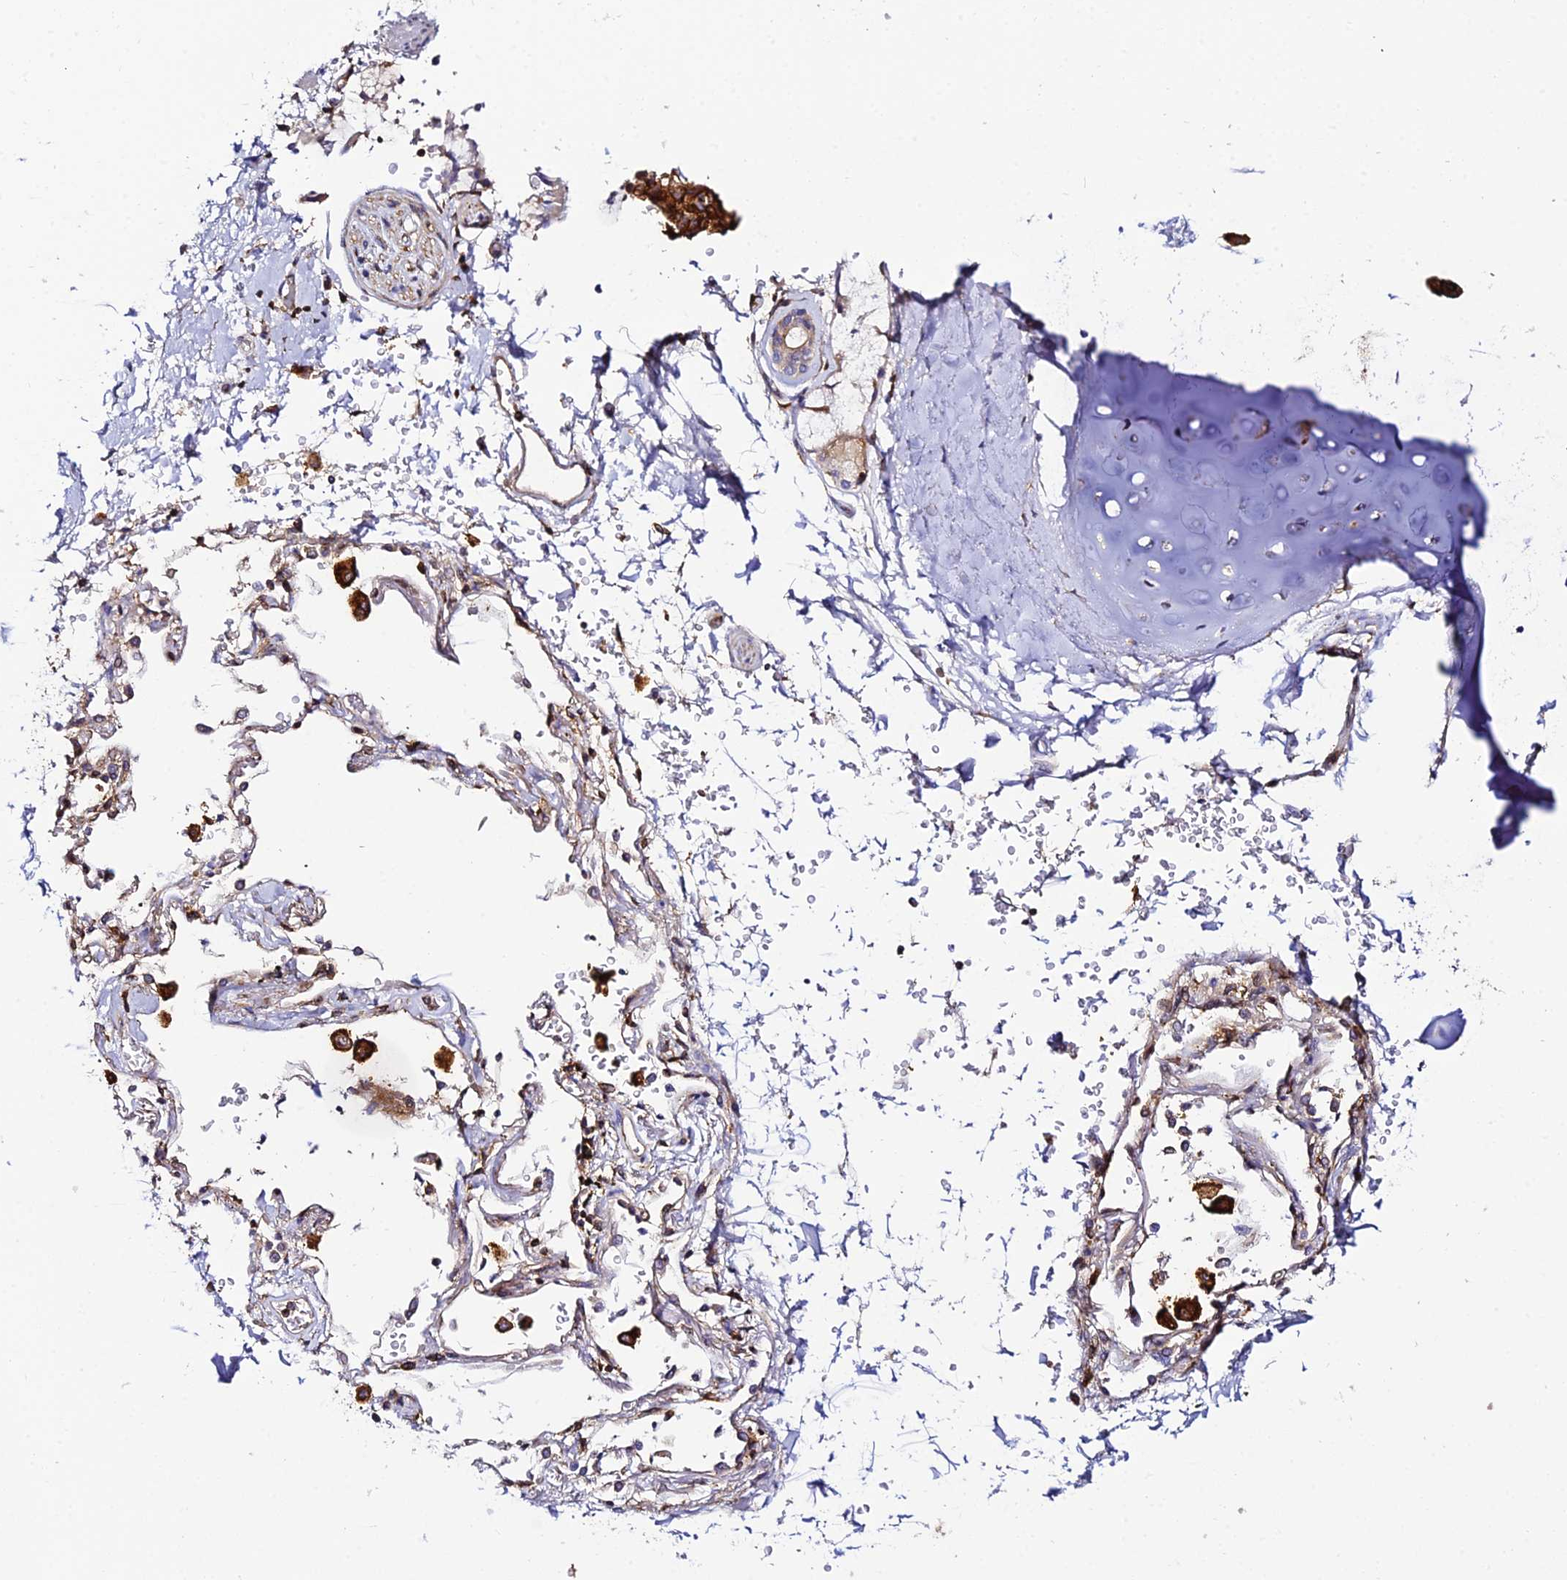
{"staining": {"intensity": "moderate", "quantity": ">75%", "location": "cytoplasmic/membranous"}, "tissue": "adipose tissue", "cell_type": "Adipocytes", "image_type": "normal", "snomed": [{"axis": "morphology", "description": "Normal tissue, NOS"}, {"axis": "topography", "description": "Cartilage tissue"}], "caption": "Adipose tissue stained with a brown dye demonstrates moderate cytoplasmic/membranous positive positivity in approximately >75% of adipocytes.", "gene": "TRPV2", "patient": {"sex": "male", "age": 73}}